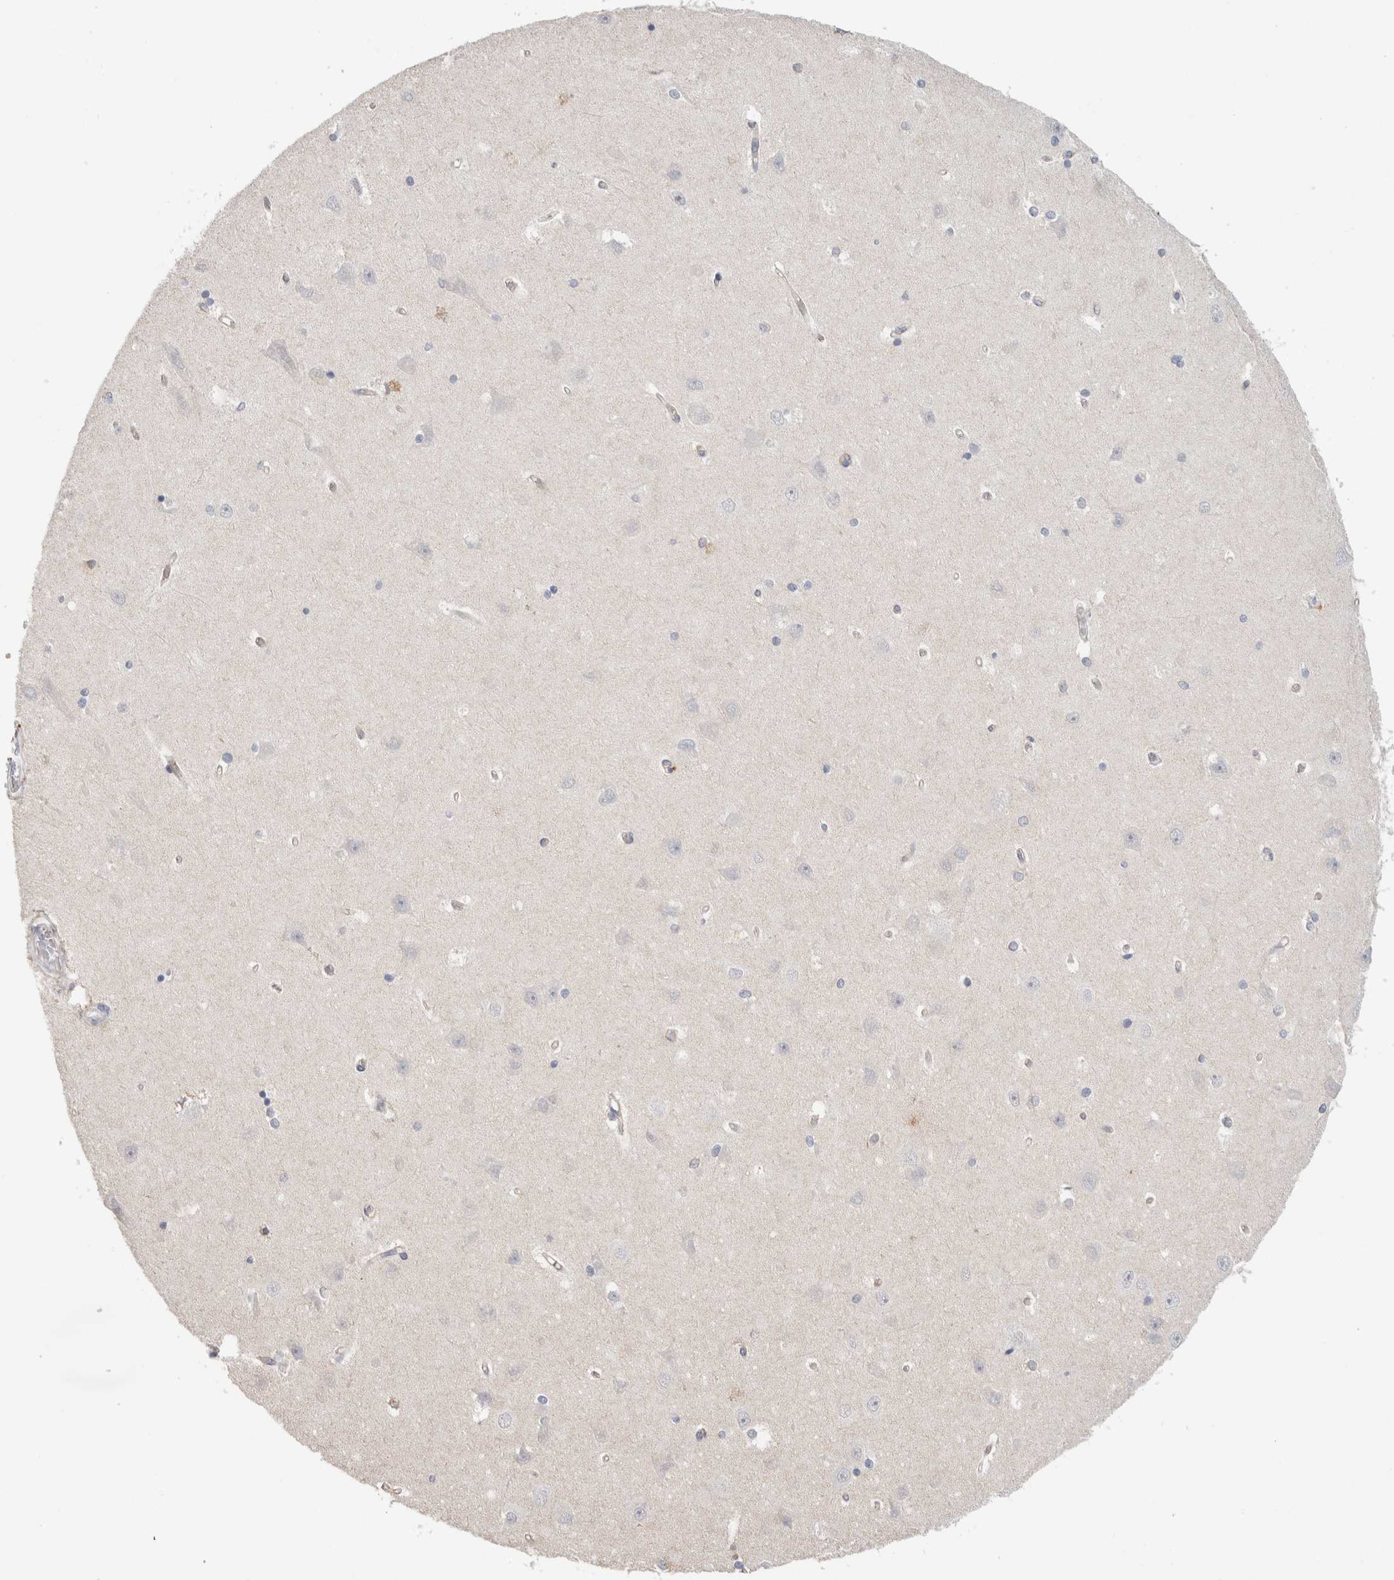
{"staining": {"intensity": "negative", "quantity": "none", "location": "none"}, "tissue": "hippocampus", "cell_type": "Glial cells", "image_type": "normal", "snomed": [{"axis": "morphology", "description": "Normal tissue, NOS"}, {"axis": "topography", "description": "Hippocampus"}], "caption": "Hippocampus stained for a protein using IHC shows no positivity glial cells.", "gene": "AFP", "patient": {"sex": "male", "age": 45}}